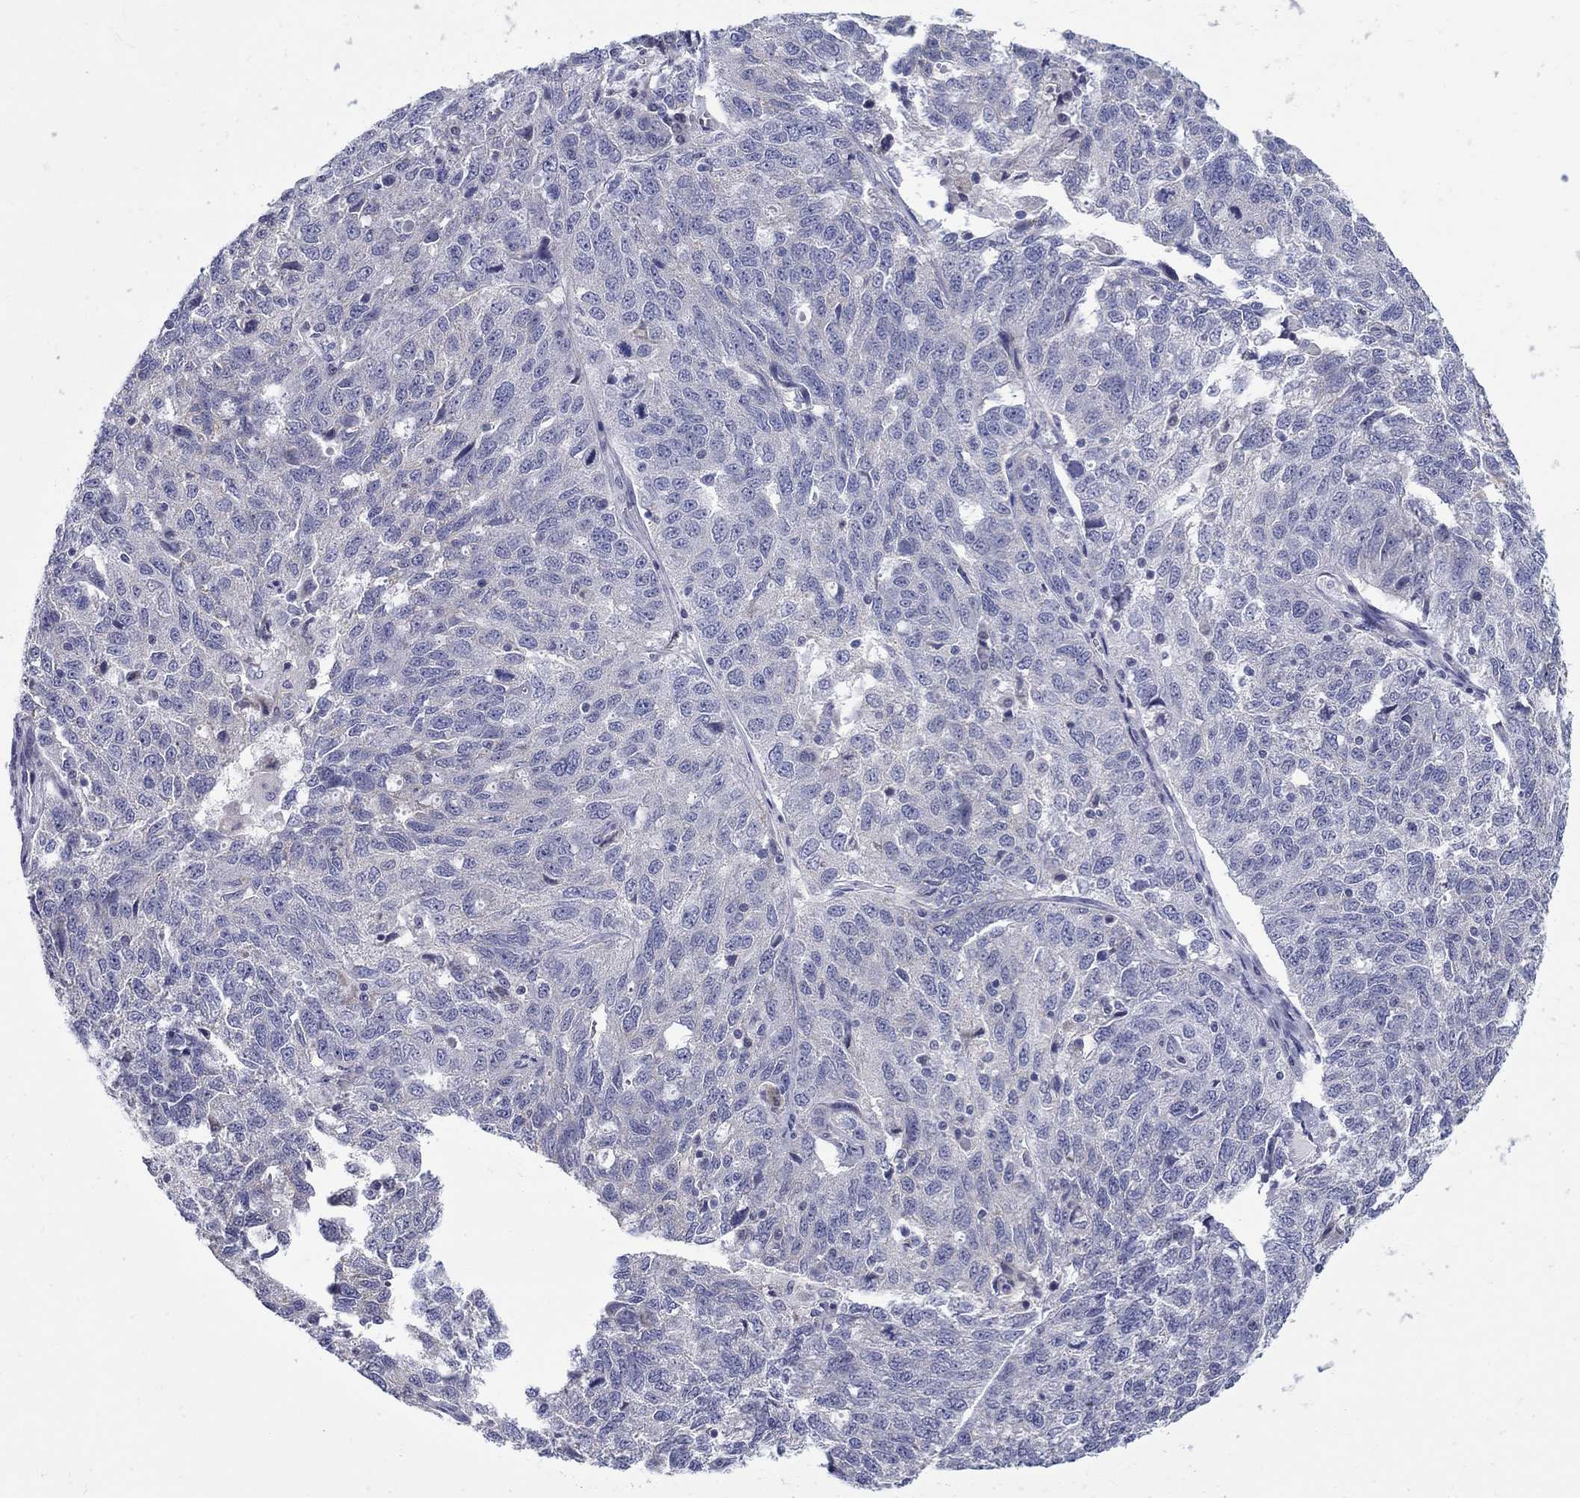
{"staining": {"intensity": "negative", "quantity": "none", "location": "none"}, "tissue": "ovarian cancer", "cell_type": "Tumor cells", "image_type": "cancer", "snomed": [{"axis": "morphology", "description": "Cystadenocarcinoma, serous, NOS"}, {"axis": "topography", "description": "Ovary"}], "caption": "Tumor cells show no significant protein positivity in ovarian cancer (serous cystadenocarcinoma).", "gene": "ABCA4", "patient": {"sex": "female", "age": 71}}